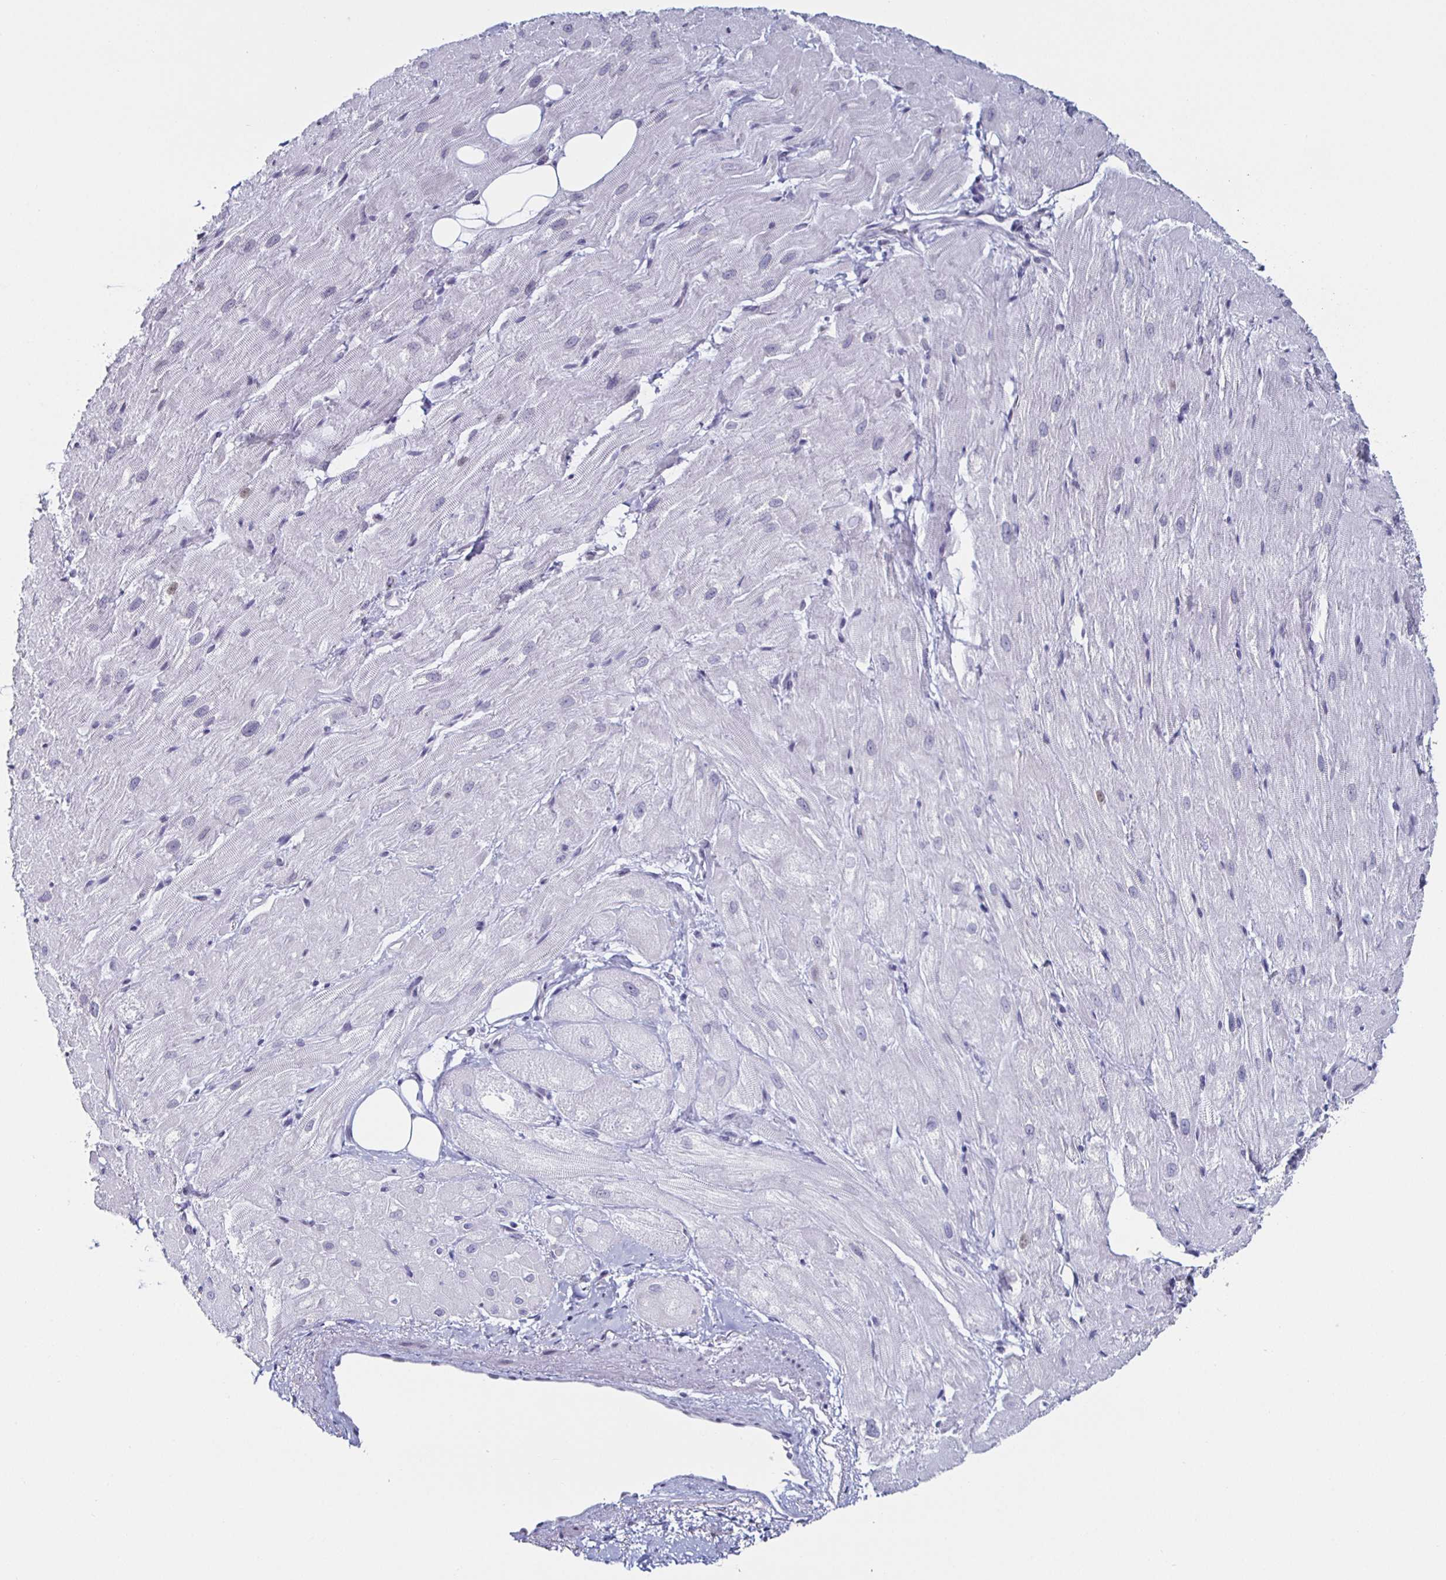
{"staining": {"intensity": "negative", "quantity": "none", "location": "none"}, "tissue": "heart muscle", "cell_type": "Cardiomyocytes", "image_type": "normal", "snomed": [{"axis": "morphology", "description": "Normal tissue, NOS"}, {"axis": "topography", "description": "Heart"}], "caption": "Unremarkable heart muscle was stained to show a protein in brown. There is no significant staining in cardiomyocytes. Brightfield microscopy of immunohistochemistry stained with DAB (brown) and hematoxylin (blue), captured at high magnification.", "gene": "KRT4", "patient": {"sex": "male", "age": 62}}